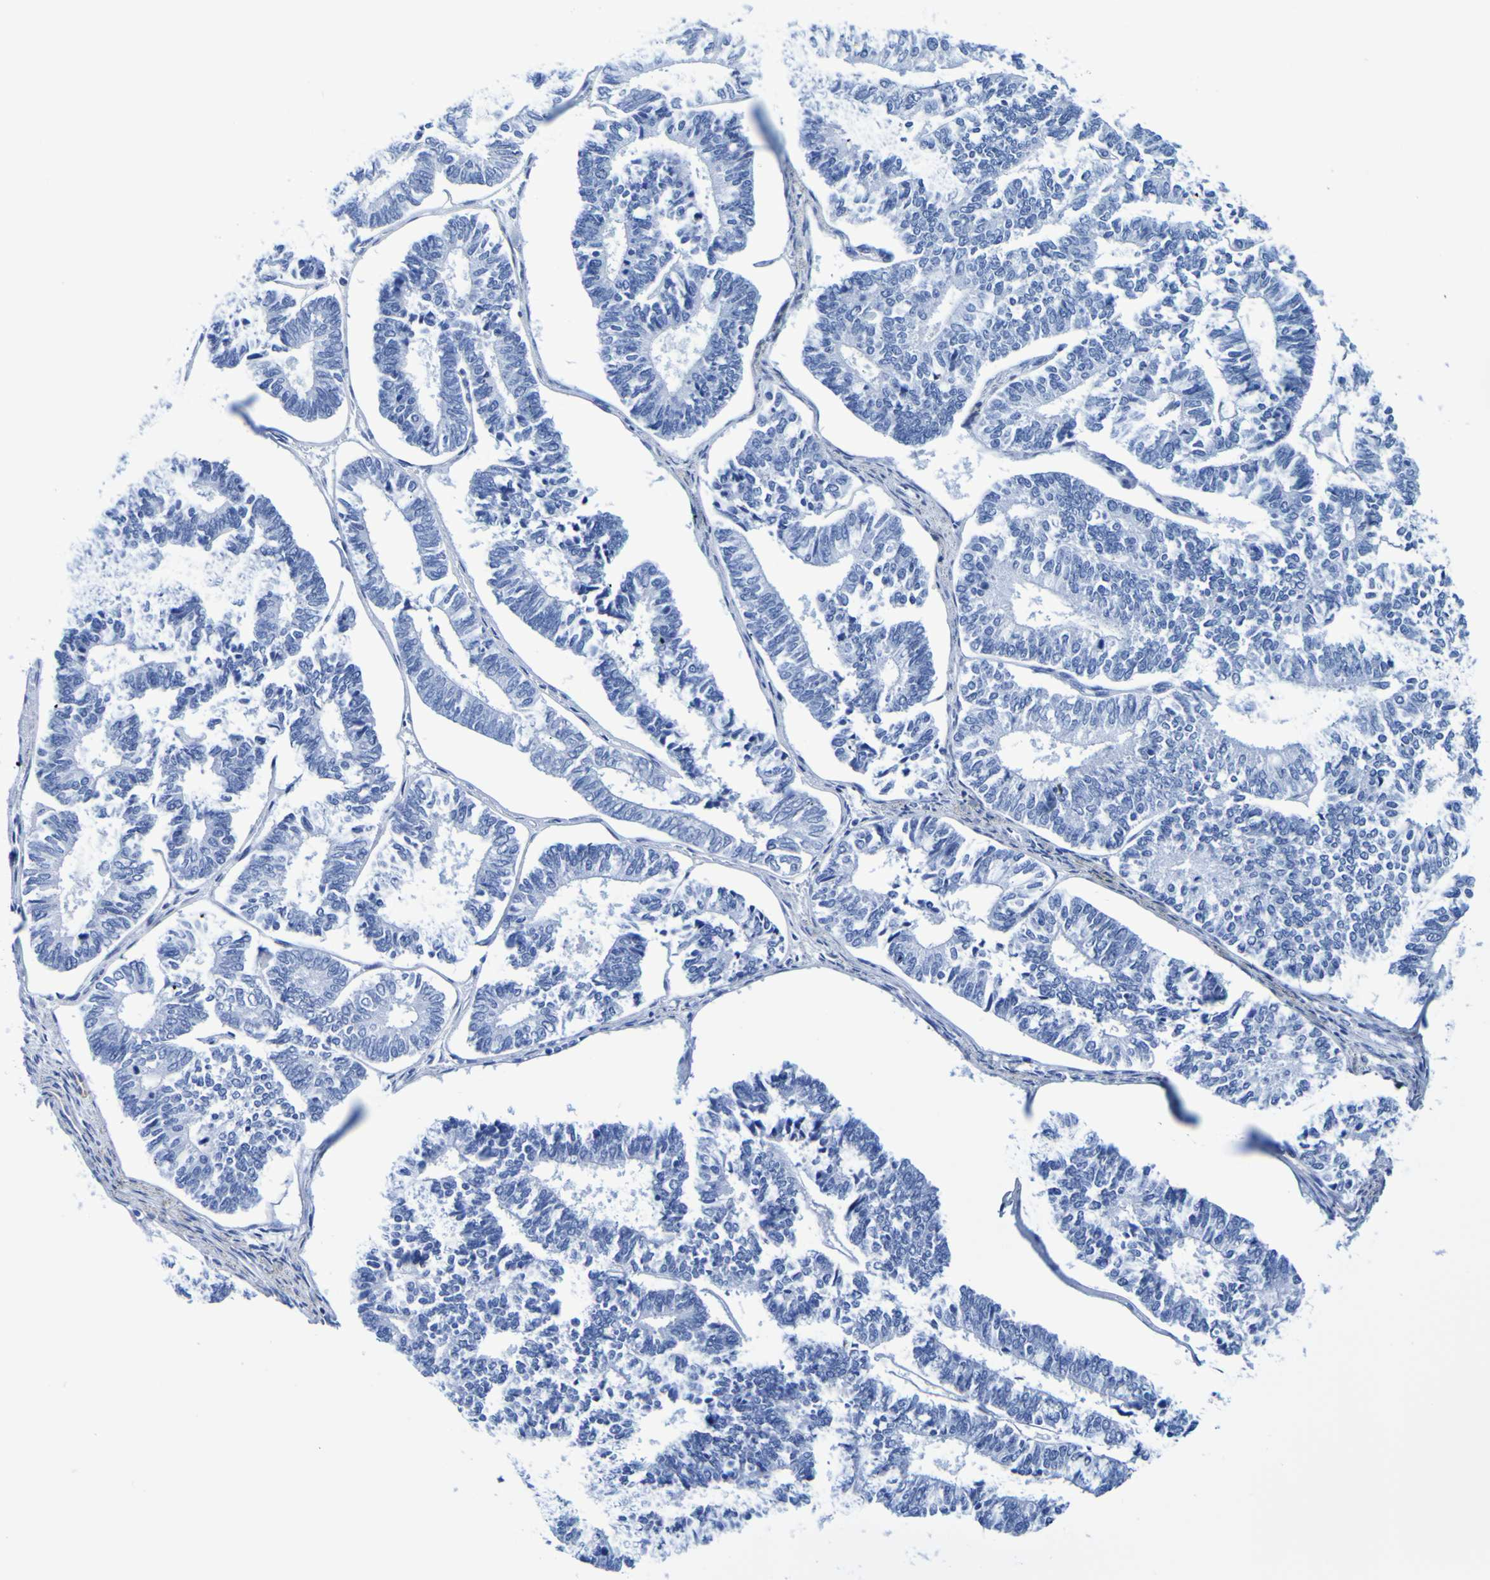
{"staining": {"intensity": "negative", "quantity": "none", "location": "none"}, "tissue": "endometrial cancer", "cell_type": "Tumor cells", "image_type": "cancer", "snomed": [{"axis": "morphology", "description": "Adenocarcinoma, NOS"}, {"axis": "topography", "description": "Endometrium"}], "caption": "Endometrial adenocarcinoma was stained to show a protein in brown. There is no significant positivity in tumor cells. Nuclei are stained in blue.", "gene": "DPEP1", "patient": {"sex": "female", "age": 70}}